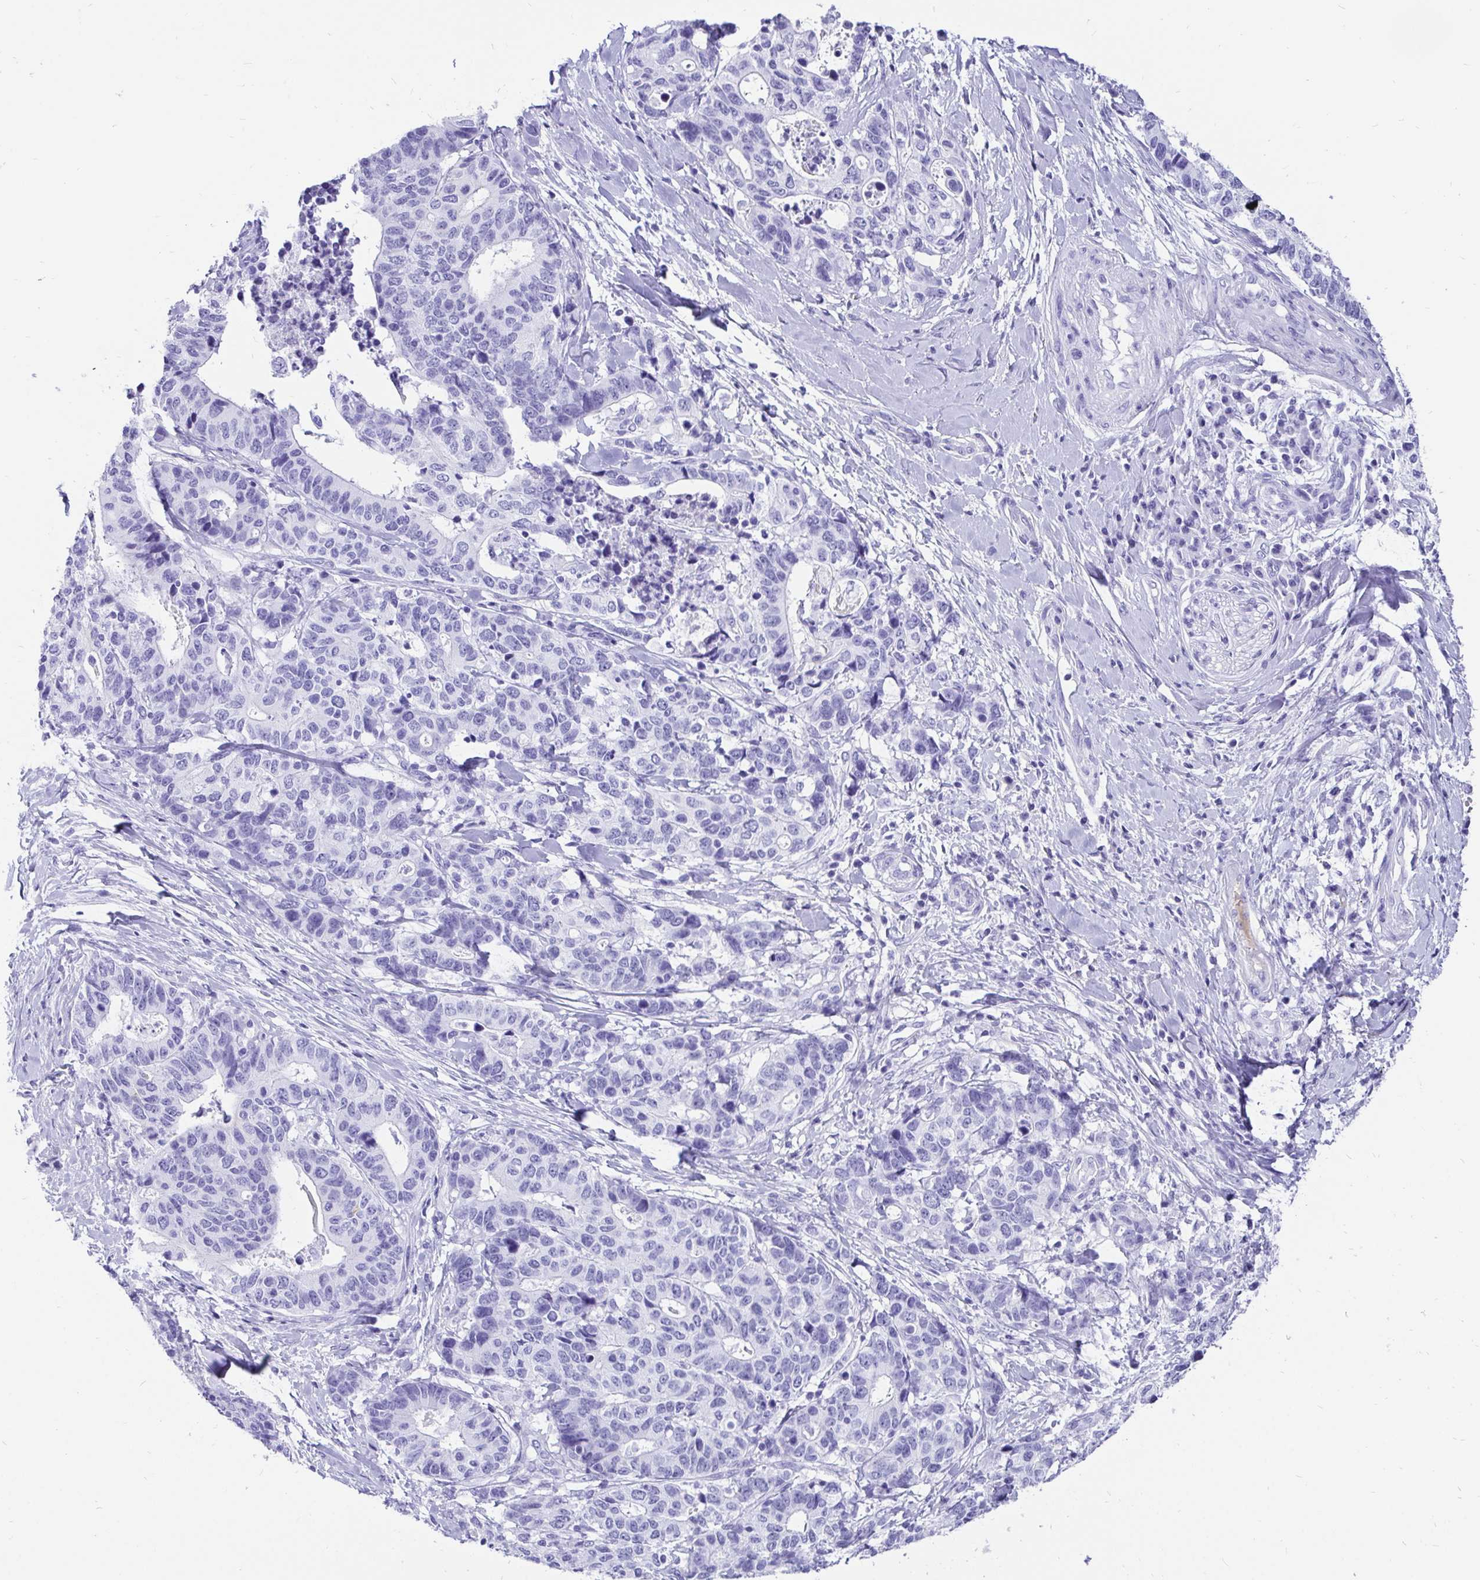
{"staining": {"intensity": "negative", "quantity": "none", "location": "none"}, "tissue": "stomach cancer", "cell_type": "Tumor cells", "image_type": "cancer", "snomed": [{"axis": "morphology", "description": "Adenocarcinoma, NOS"}, {"axis": "topography", "description": "Stomach, upper"}], "caption": "DAB immunohistochemical staining of stomach adenocarcinoma shows no significant positivity in tumor cells. (DAB (3,3'-diaminobenzidine) immunohistochemistry (IHC) visualized using brightfield microscopy, high magnification).", "gene": "KRT13", "patient": {"sex": "female", "age": 67}}